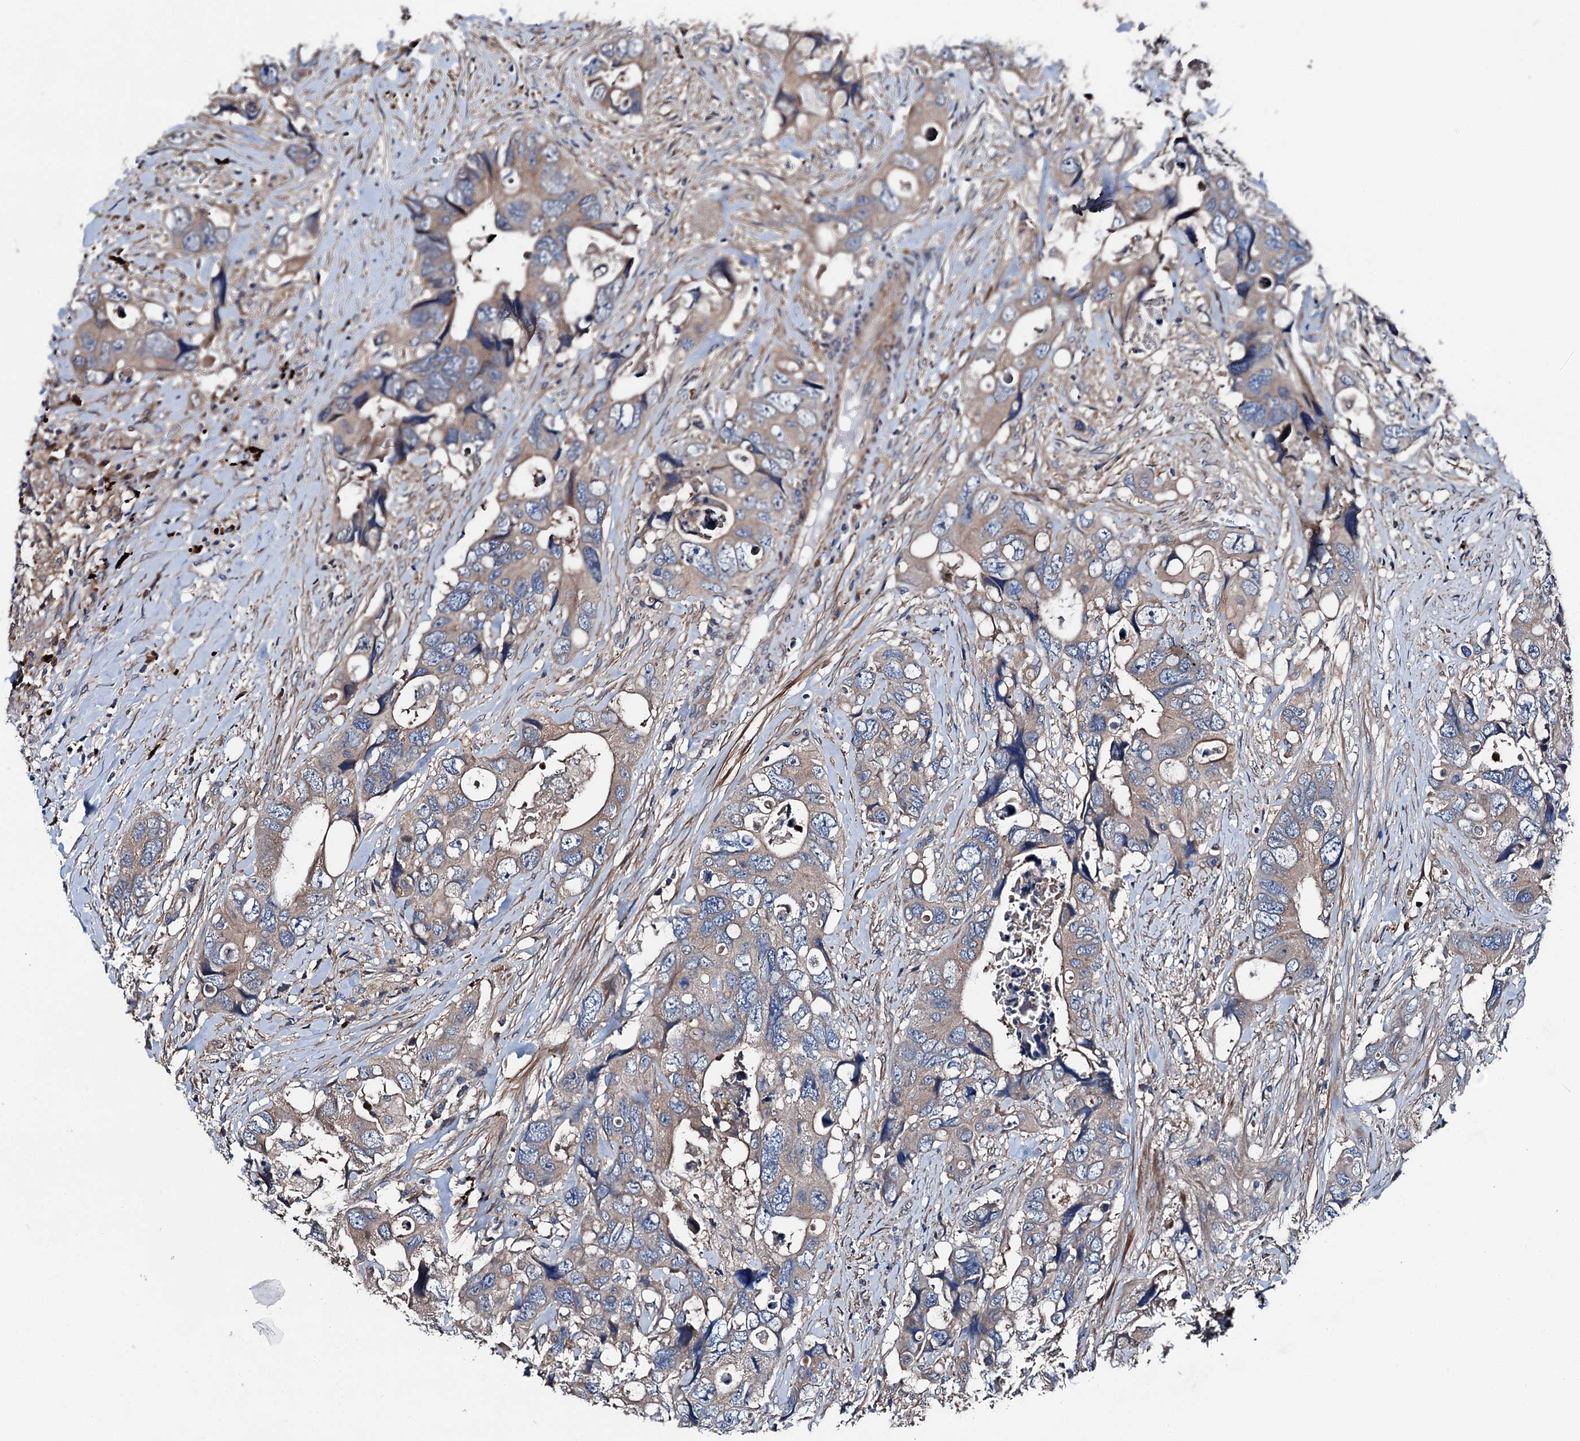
{"staining": {"intensity": "moderate", "quantity": "25%-75%", "location": "cytoplasmic/membranous"}, "tissue": "colorectal cancer", "cell_type": "Tumor cells", "image_type": "cancer", "snomed": [{"axis": "morphology", "description": "Adenocarcinoma, NOS"}, {"axis": "topography", "description": "Rectum"}], "caption": "A high-resolution histopathology image shows immunohistochemistry (IHC) staining of adenocarcinoma (colorectal), which exhibits moderate cytoplasmic/membranous expression in about 25%-75% of tumor cells.", "gene": "SLC22A25", "patient": {"sex": "male", "age": 57}}